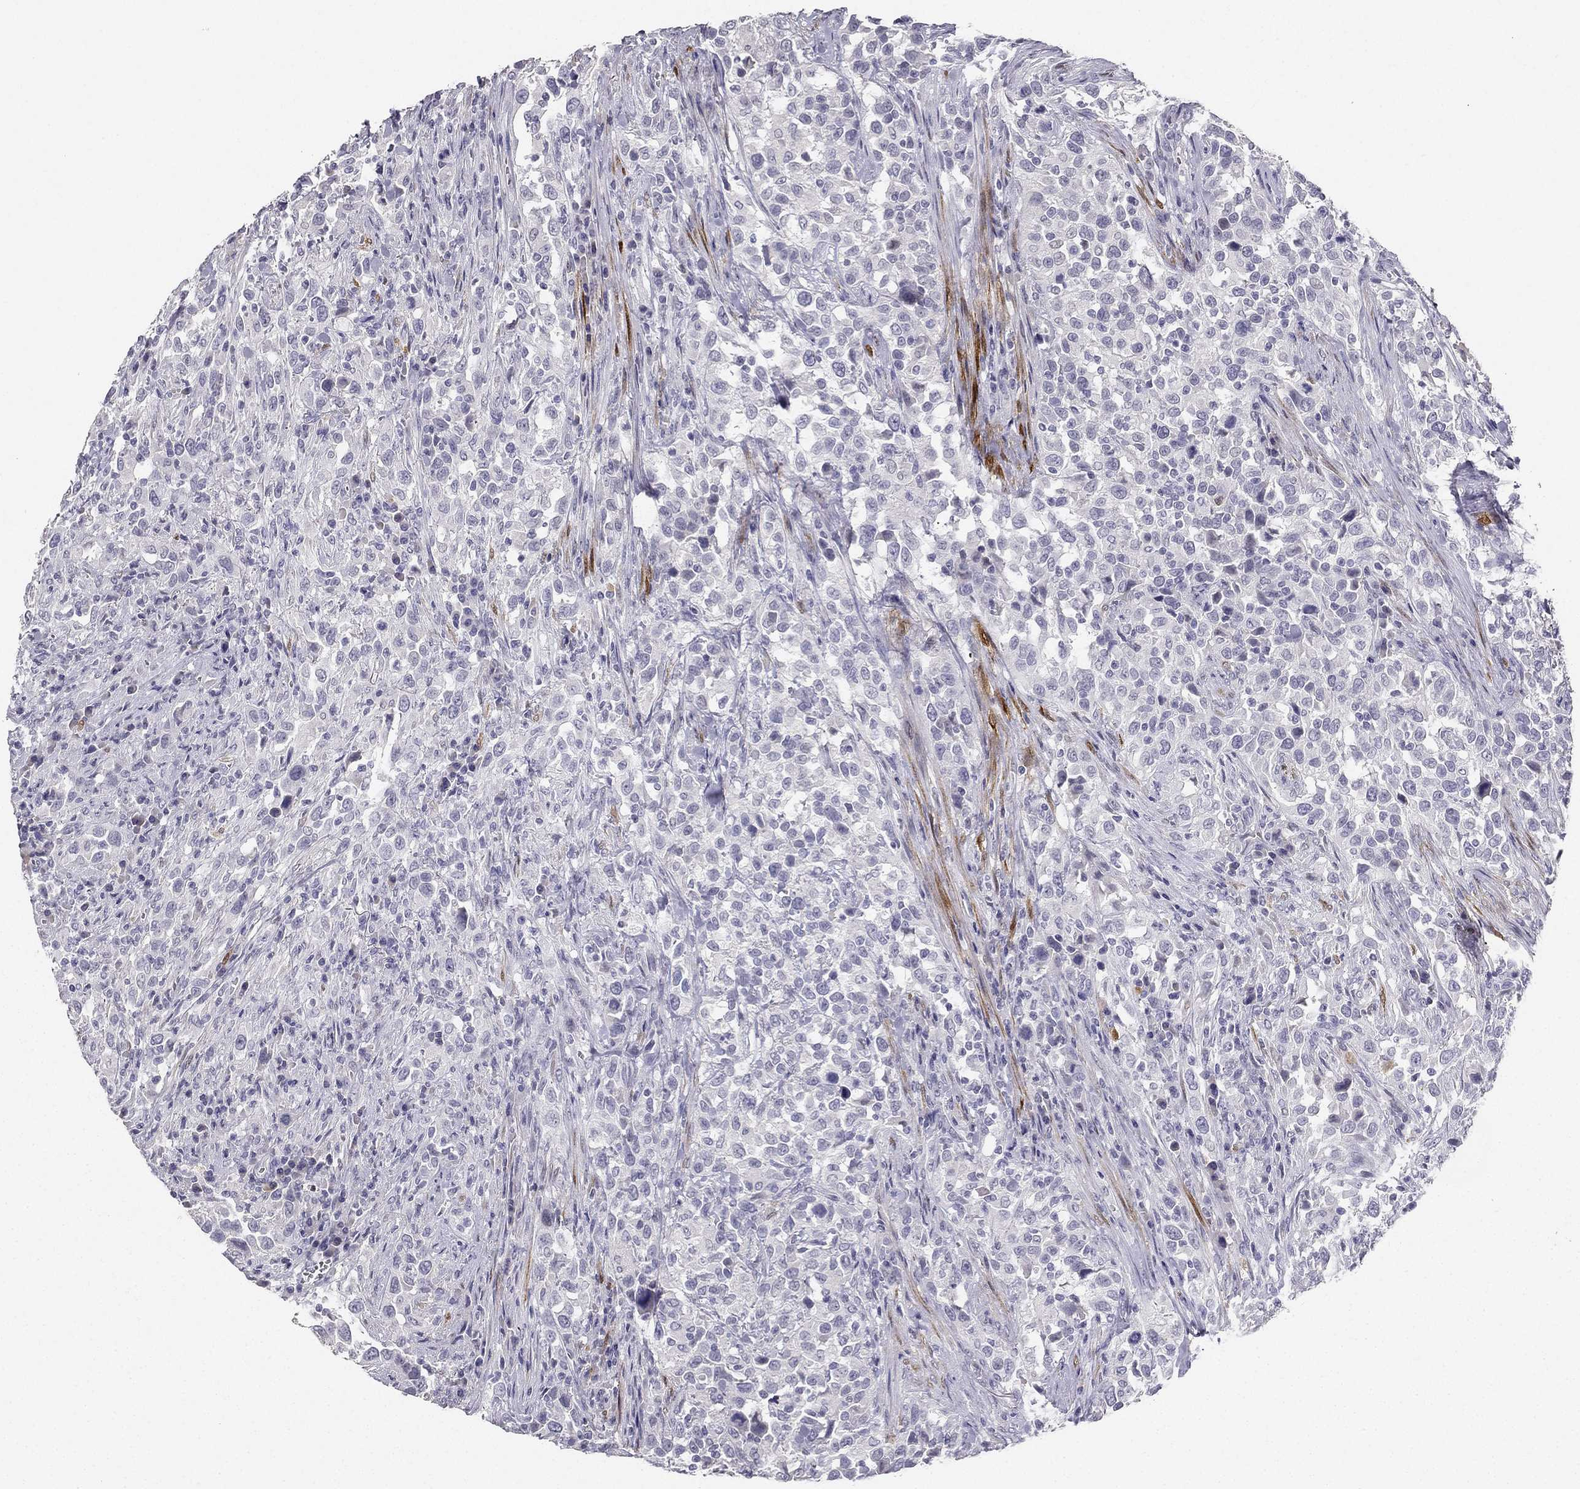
{"staining": {"intensity": "negative", "quantity": "none", "location": "none"}, "tissue": "urothelial cancer", "cell_type": "Tumor cells", "image_type": "cancer", "snomed": [{"axis": "morphology", "description": "Urothelial carcinoma, NOS"}, {"axis": "morphology", "description": "Urothelial carcinoma, High grade"}, {"axis": "topography", "description": "Urinary bladder"}], "caption": "IHC micrograph of neoplastic tissue: human urothelial cancer stained with DAB reveals no significant protein staining in tumor cells.", "gene": "CALB2", "patient": {"sex": "female", "age": 64}}